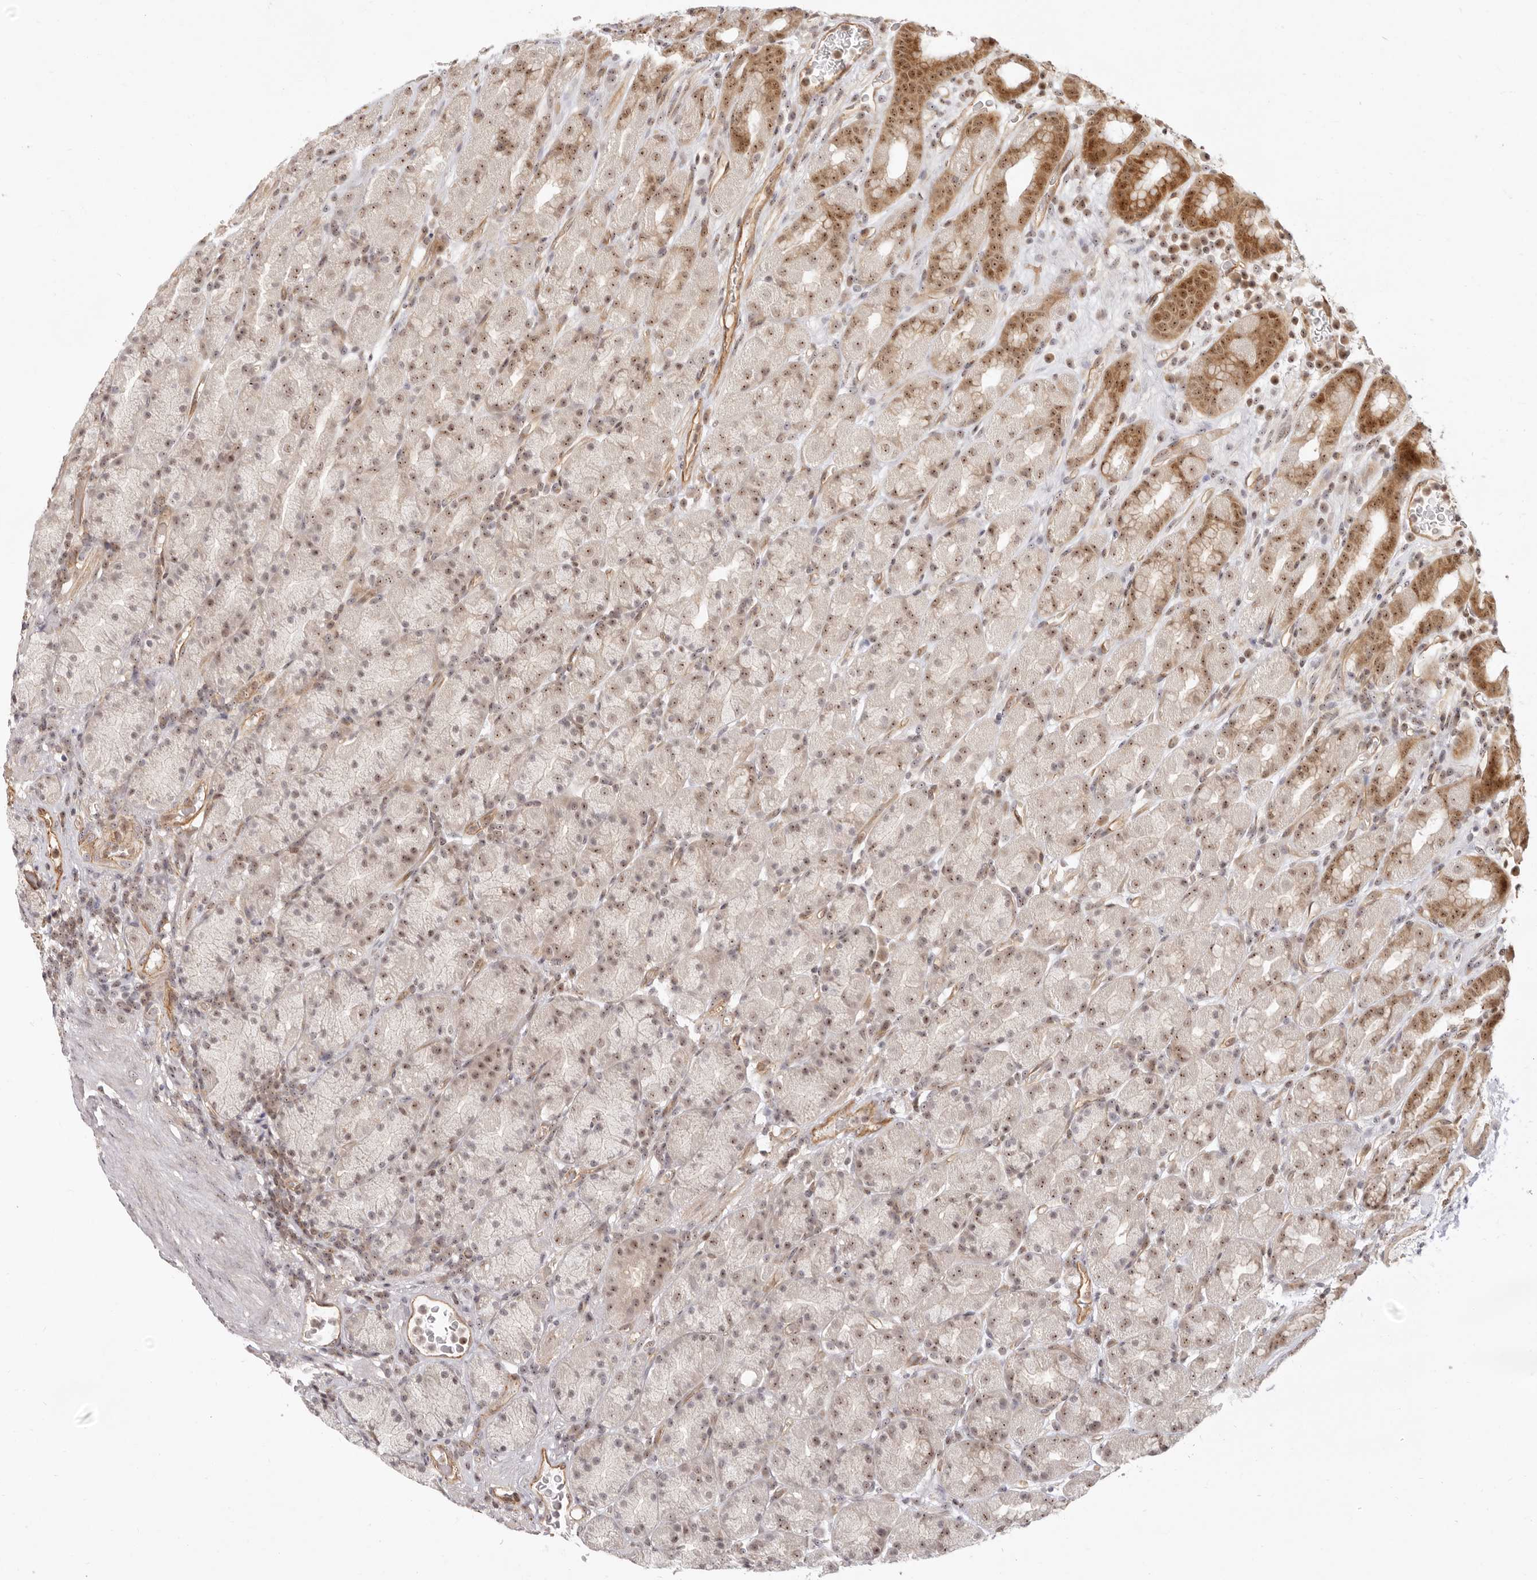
{"staining": {"intensity": "moderate", "quantity": ">75%", "location": "cytoplasmic/membranous,nuclear"}, "tissue": "stomach", "cell_type": "Glandular cells", "image_type": "normal", "snomed": [{"axis": "morphology", "description": "Normal tissue, NOS"}, {"axis": "topography", "description": "Stomach, upper"}], "caption": "This image demonstrates immunohistochemistry staining of benign human stomach, with medium moderate cytoplasmic/membranous,nuclear positivity in approximately >75% of glandular cells.", "gene": "BAP1", "patient": {"sex": "male", "age": 68}}